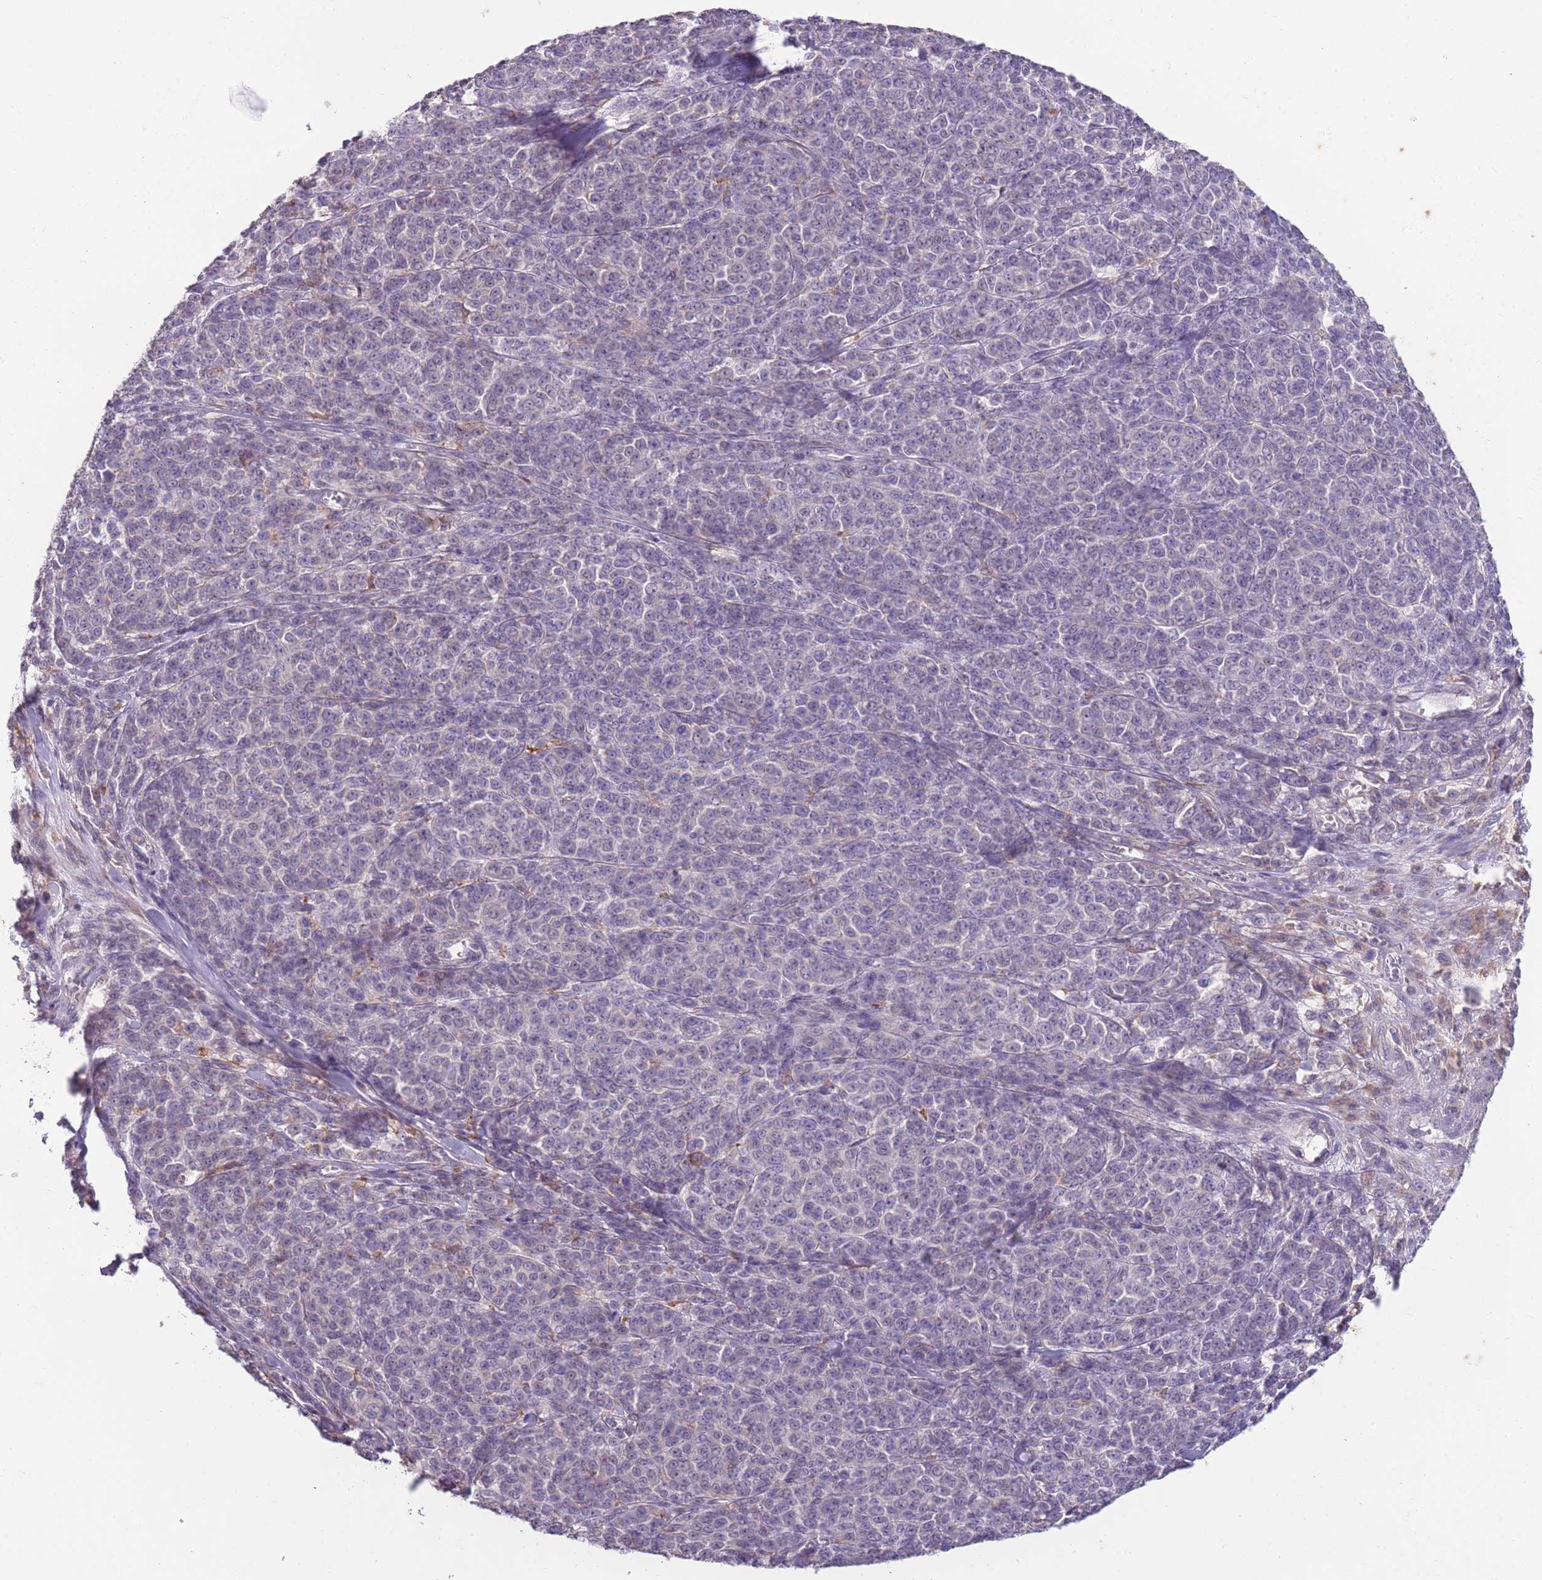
{"staining": {"intensity": "negative", "quantity": "none", "location": "none"}, "tissue": "melanoma", "cell_type": "Tumor cells", "image_type": "cancer", "snomed": [{"axis": "morphology", "description": "Normal tissue, NOS"}, {"axis": "morphology", "description": "Malignant melanoma, NOS"}, {"axis": "topography", "description": "Skin"}], "caption": "Immunohistochemical staining of human melanoma displays no significant expression in tumor cells. (Stains: DAB (3,3'-diaminobenzidine) immunohistochemistry with hematoxylin counter stain, Microscopy: brightfield microscopy at high magnification).", "gene": "CAPN9", "patient": {"sex": "female", "age": 34}}